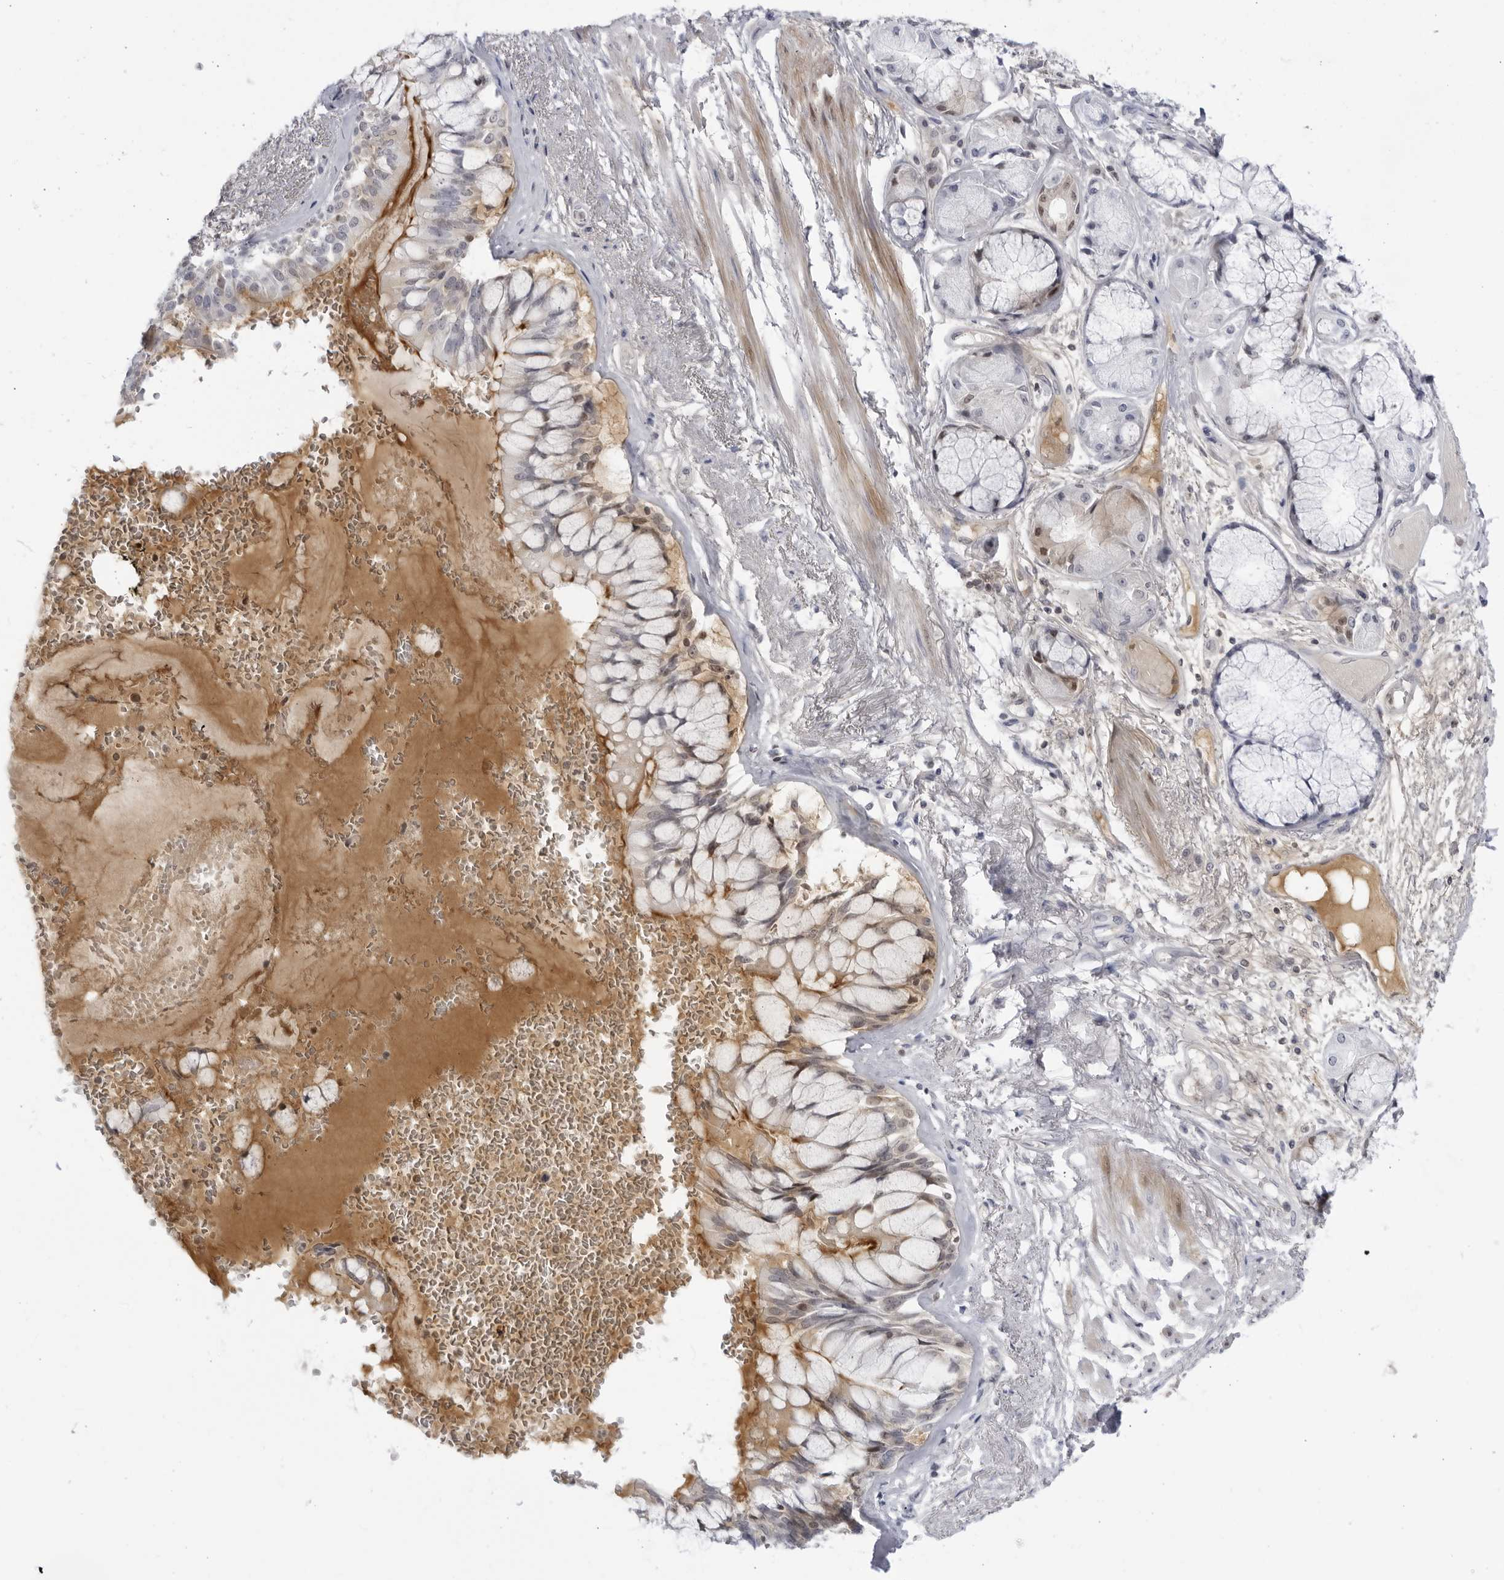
{"staining": {"intensity": "negative", "quantity": "none", "location": "none"}, "tissue": "adipose tissue", "cell_type": "Adipocytes", "image_type": "normal", "snomed": [{"axis": "morphology", "description": "Normal tissue, NOS"}, {"axis": "topography", "description": "Bronchus"}], "caption": "Immunohistochemistry micrograph of unremarkable human adipose tissue stained for a protein (brown), which demonstrates no staining in adipocytes. (Stains: DAB (3,3'-diaminobenzidine) immunohistochemistry with hematoxylin counter stain, Microscopy: brightfield microscopy at high magnification).", "gene": "CNBD1", "patient": {"sex": "male", "age": 66}}